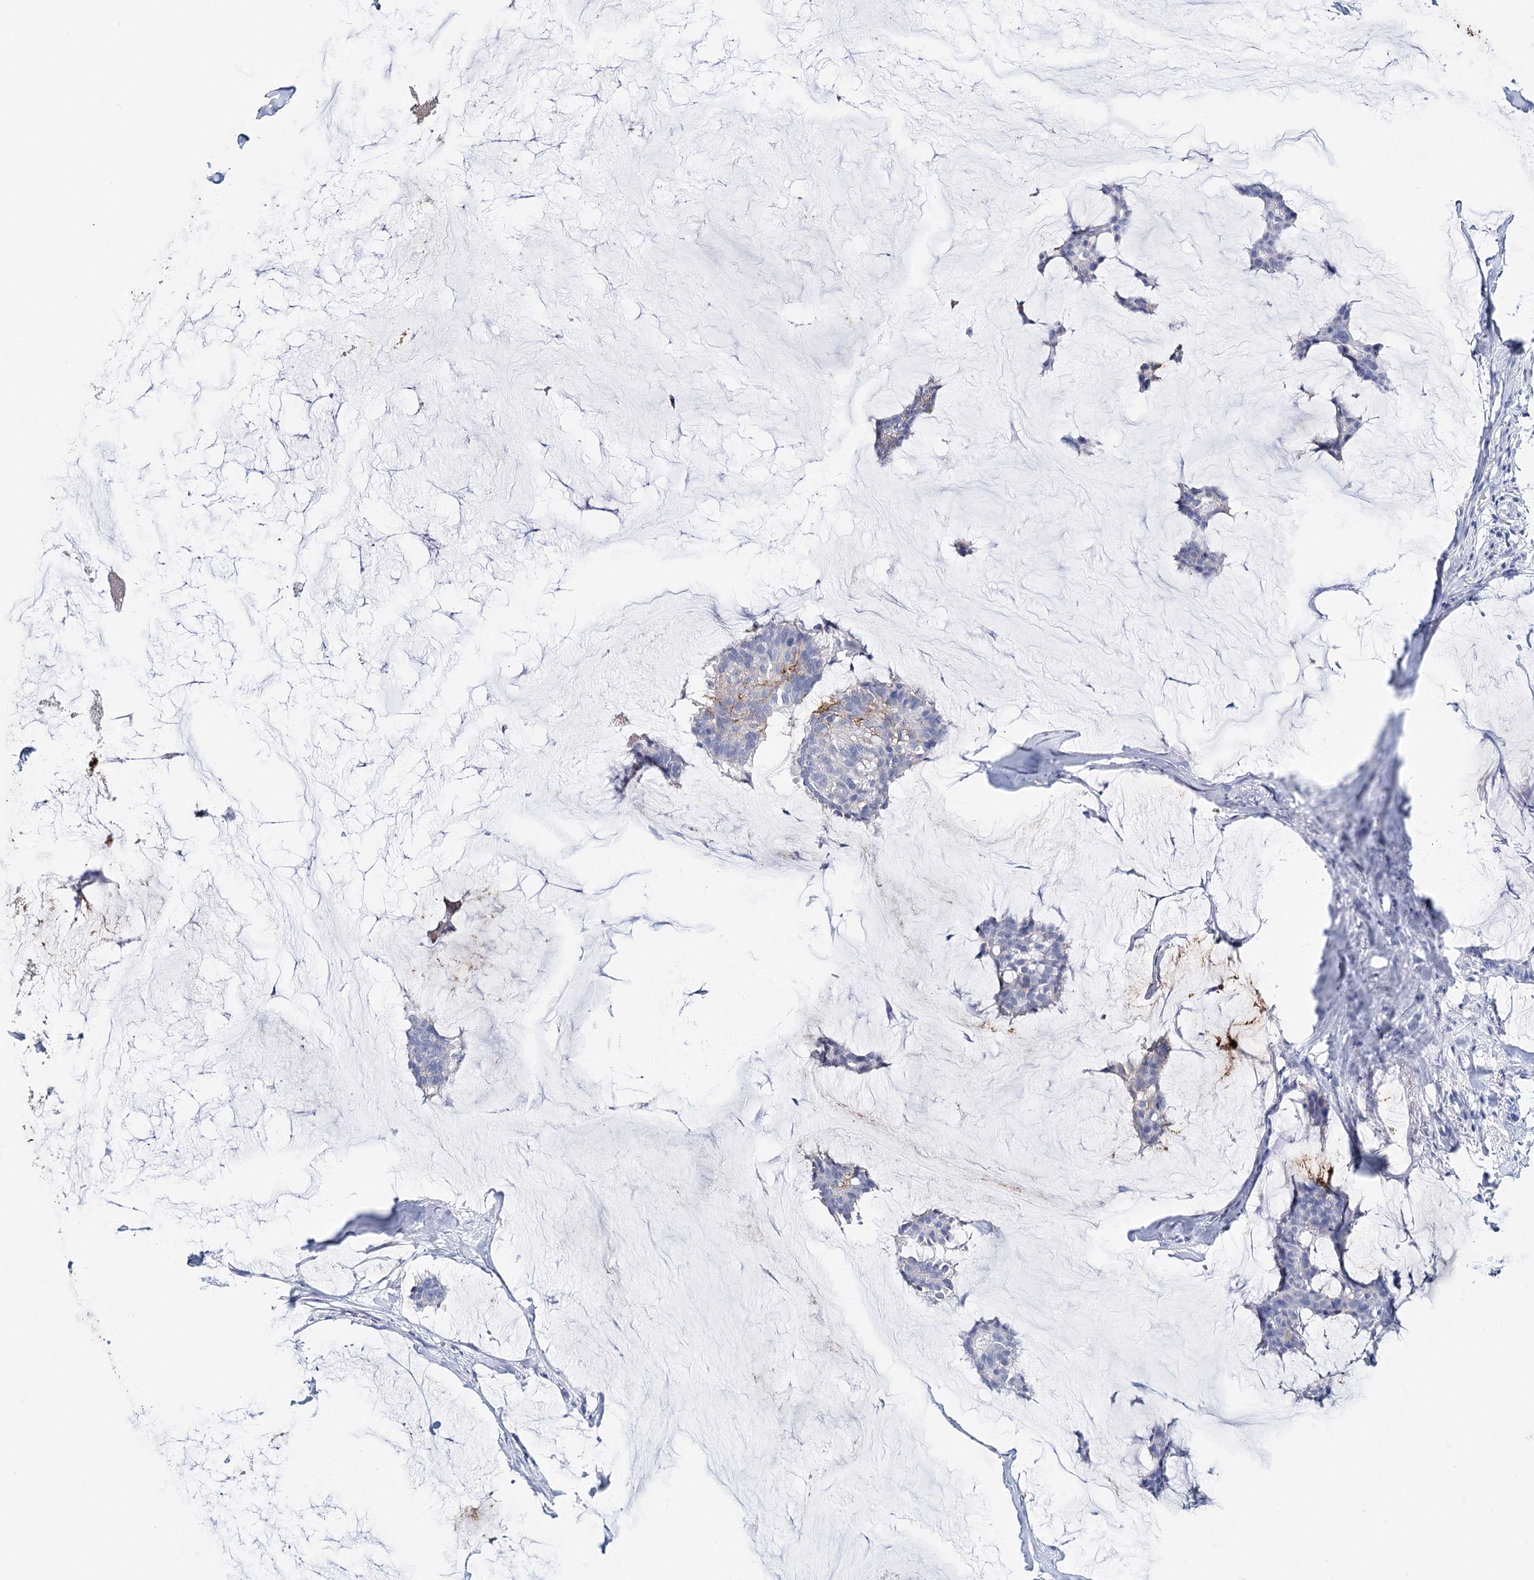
{"staining": {"intensity": "negative", "quantity": "none", "location": "none"}, "tissue": "breast cancer", "cell_type": "Tumor cells", "image_type": "cancer", "snomed": [{"axis": "morphology", "description": "Duct carcinoma"}, {"axis": "topography", "description": "Breast"}], "caption": "IHC micrograph of neoplastic tissue: human infiltrating ductal carcinoma (breast) stained with DAB shows no significant protein expression in tumor cells.", "gene": "CEACAM8", "patient": {"sex": "female", "age": 93}}